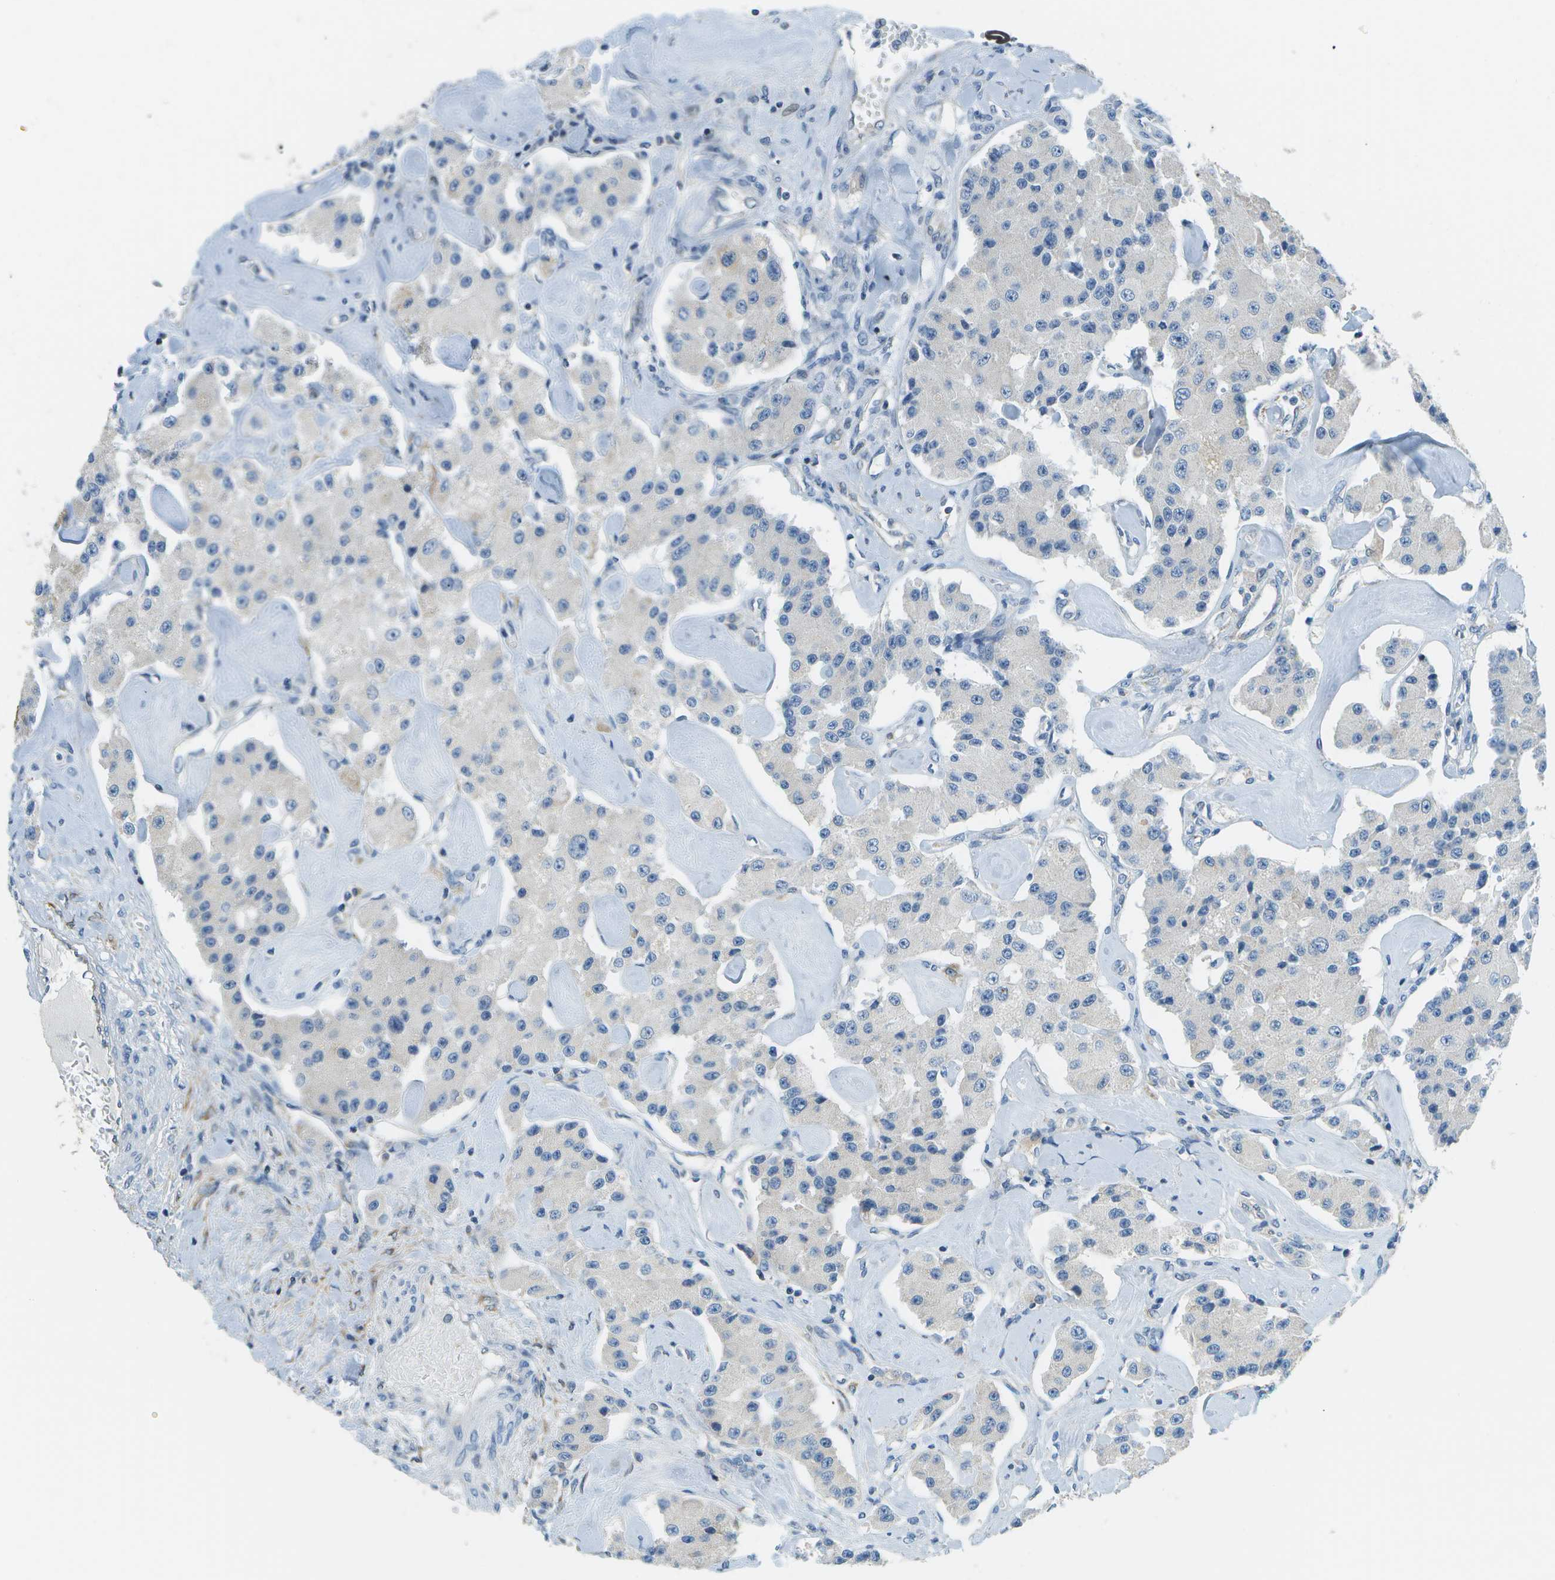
{"staining": {"intensity": "weak", "quantity": "<25%", "location": "cytoplasmic/membranous"}, "tissue": "carcinoid", "cell_type": "Tumor cells", "image_type": "cancer", "snomed": [{"axis": "morphology", "description": "Carcinoid, malignant, NOS"}, {"axis": "topography", "description": "Pancreas"}], "caption": "High power microscopy image of an immunohistochemistry (IHC) histopathology image of carcinoid (malignant), revealing no significant positivity in tumor cells.", "gene": "PTGIS", "patient": {"sex": "male", "age": 41}}